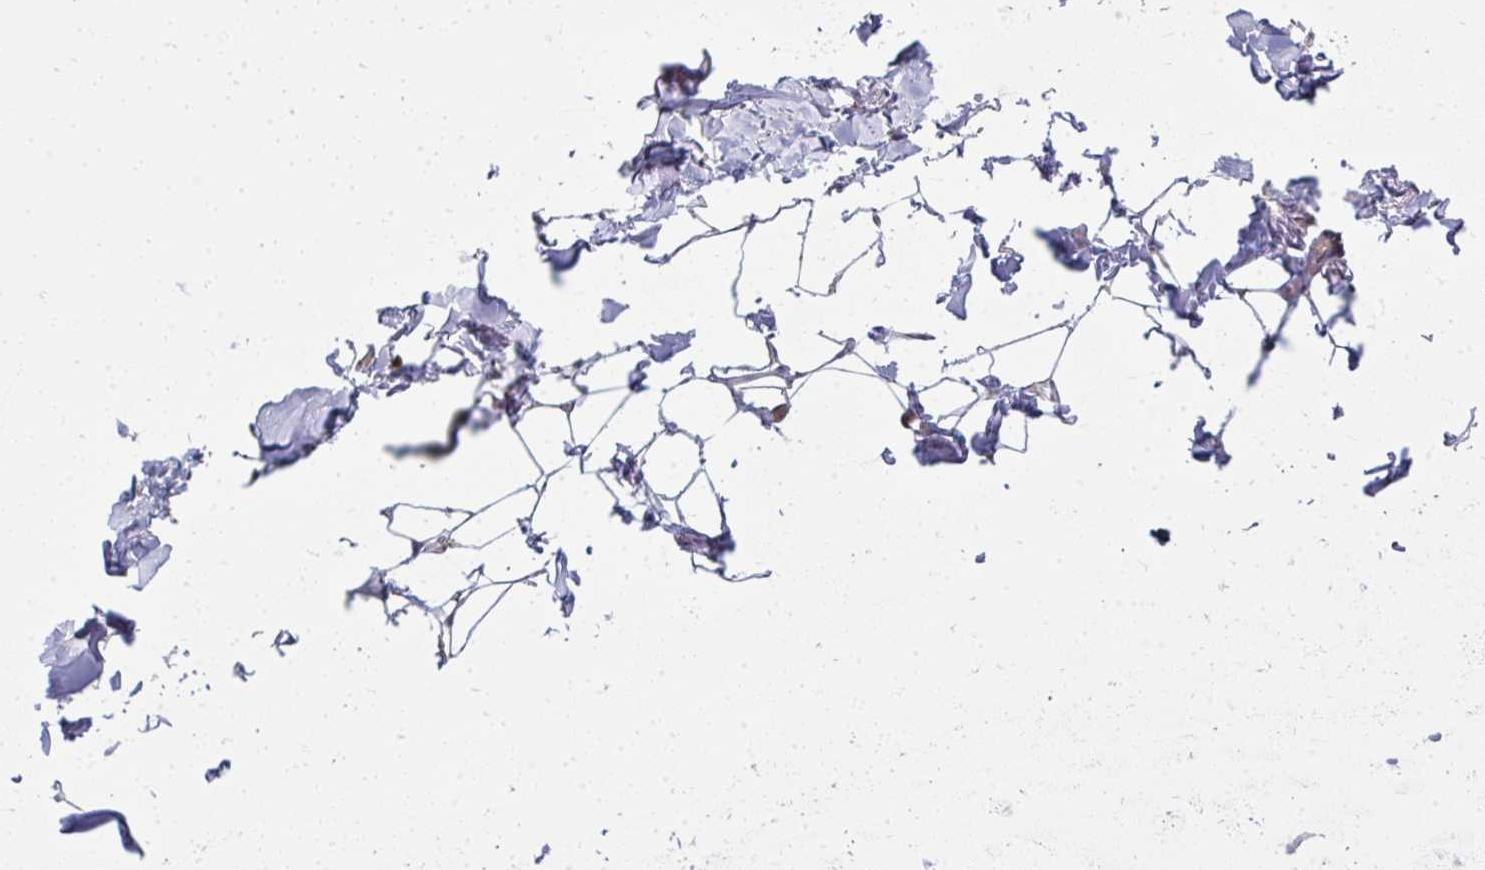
{"staining": {"intensity": "negative", "quantity": "none", "location": "none"}, "tissue": "adipose tissue", "cell_type": "Adipocytes", "image_type": "normal", "snomed": [{"axis": "morphology", "description": "Normal tissue, NOS"}, {"axis": "topography", "description": "Cartilage tissue"}, {"axis": "topography", "description": "Bronchus"}, {"axis": "topography", "description": "Peripheral nerve tissue"}], "caption": "Adipose tissue stained for a protein using immunohistochemistry exhibits no expression adipocytes.", "gene": "GFPT2", "patient": {"sex": "male", "age": 67}}